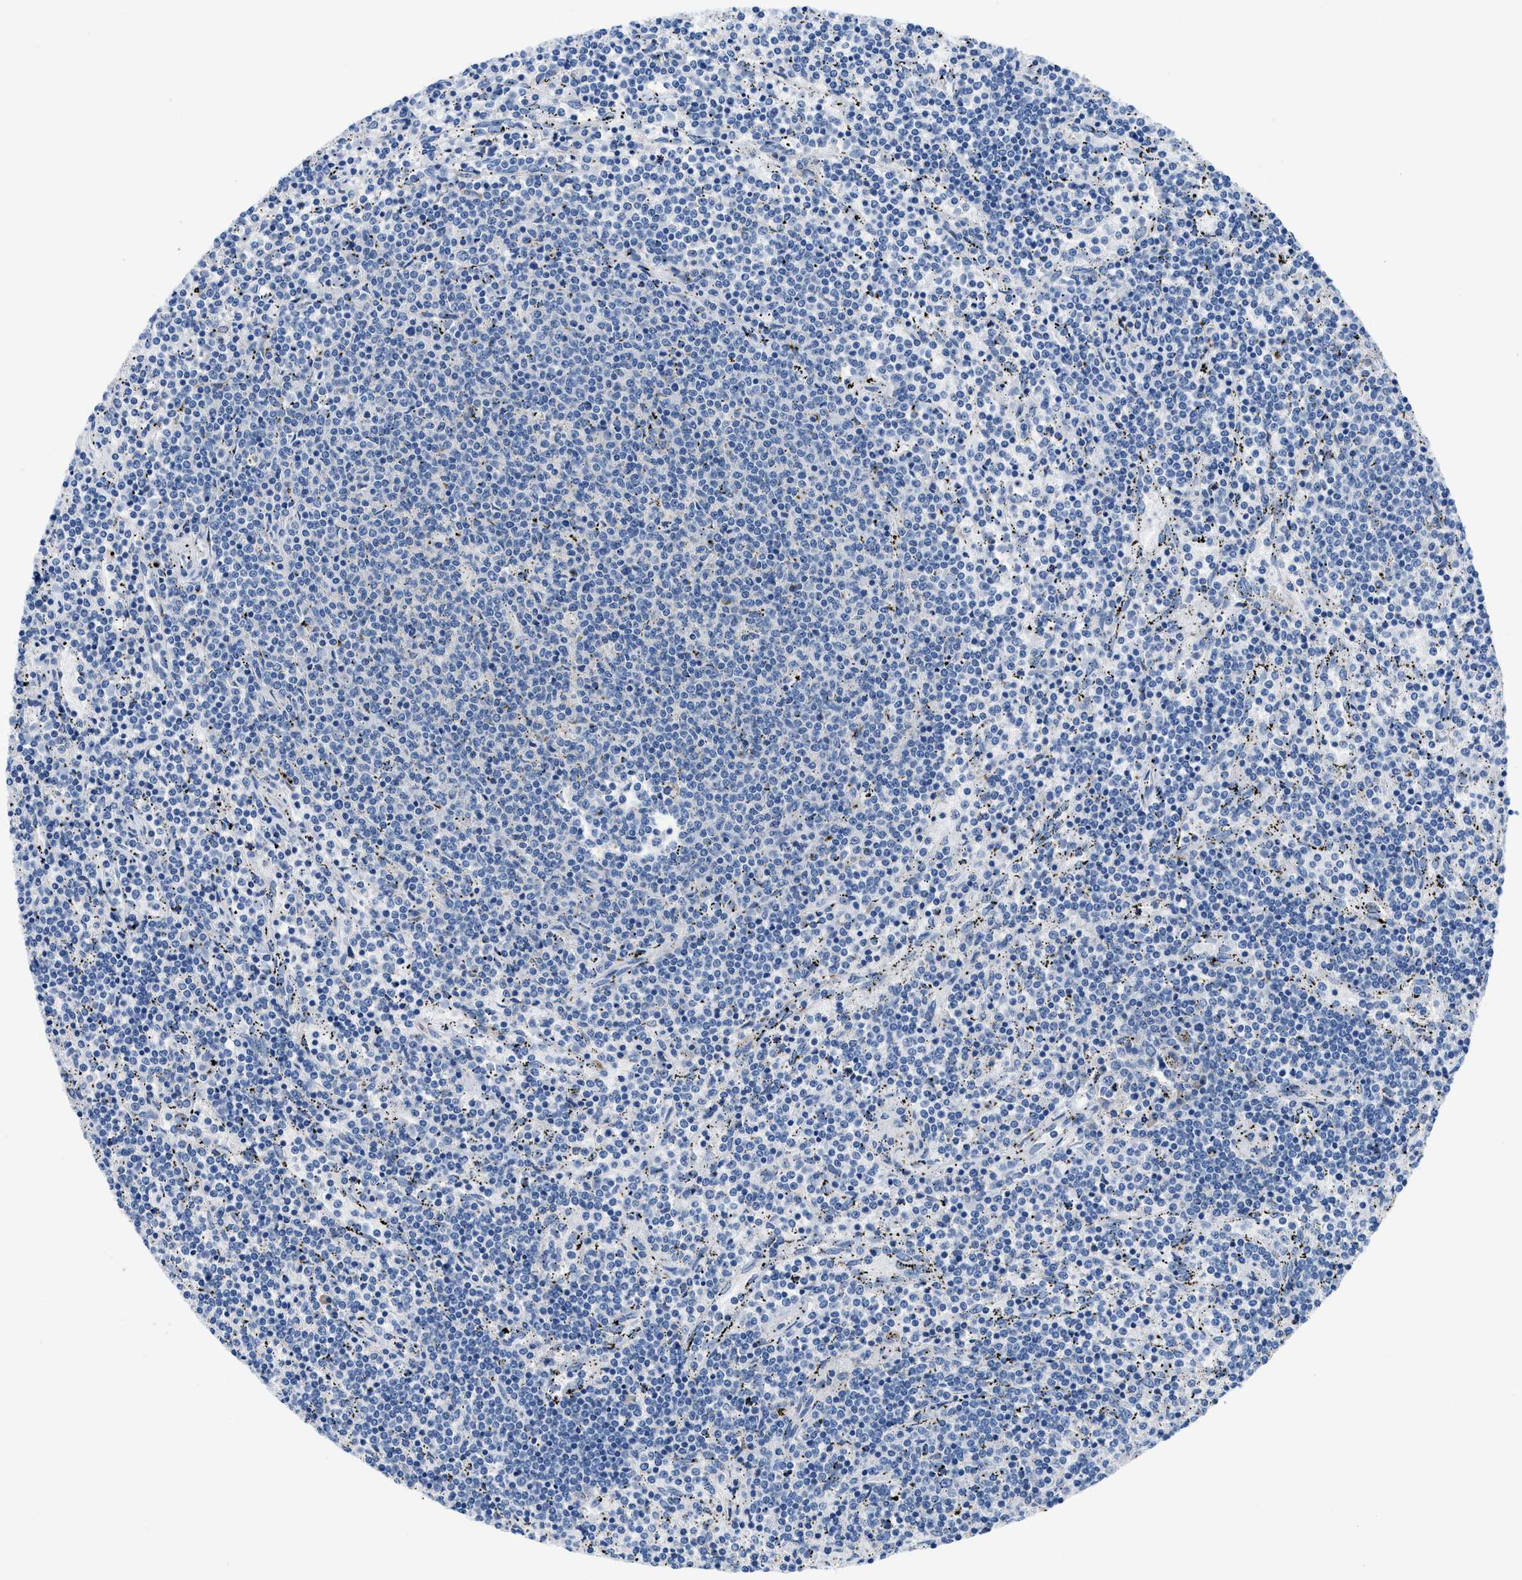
{"staining": {"intensity": "negative", "quantity": "none", "location": "none"}, "tissue": "lymphoma", "cell_type": "Tumor cells", "image_type": "cancer", "snomed": [{"axis": "morphology", "description": "Malignant lymphoma, non-Hodgkin's type, Low grade"}, {"axis": "topography", "description": "Spleen"}], "caption": "This is an IHC image of human malignant lymphoma, non-Hodgkin's type (low-grade). There is no expression in tumor cells.", "gene": "BNC2", "patient": {"sex": "female", "age": 50}}